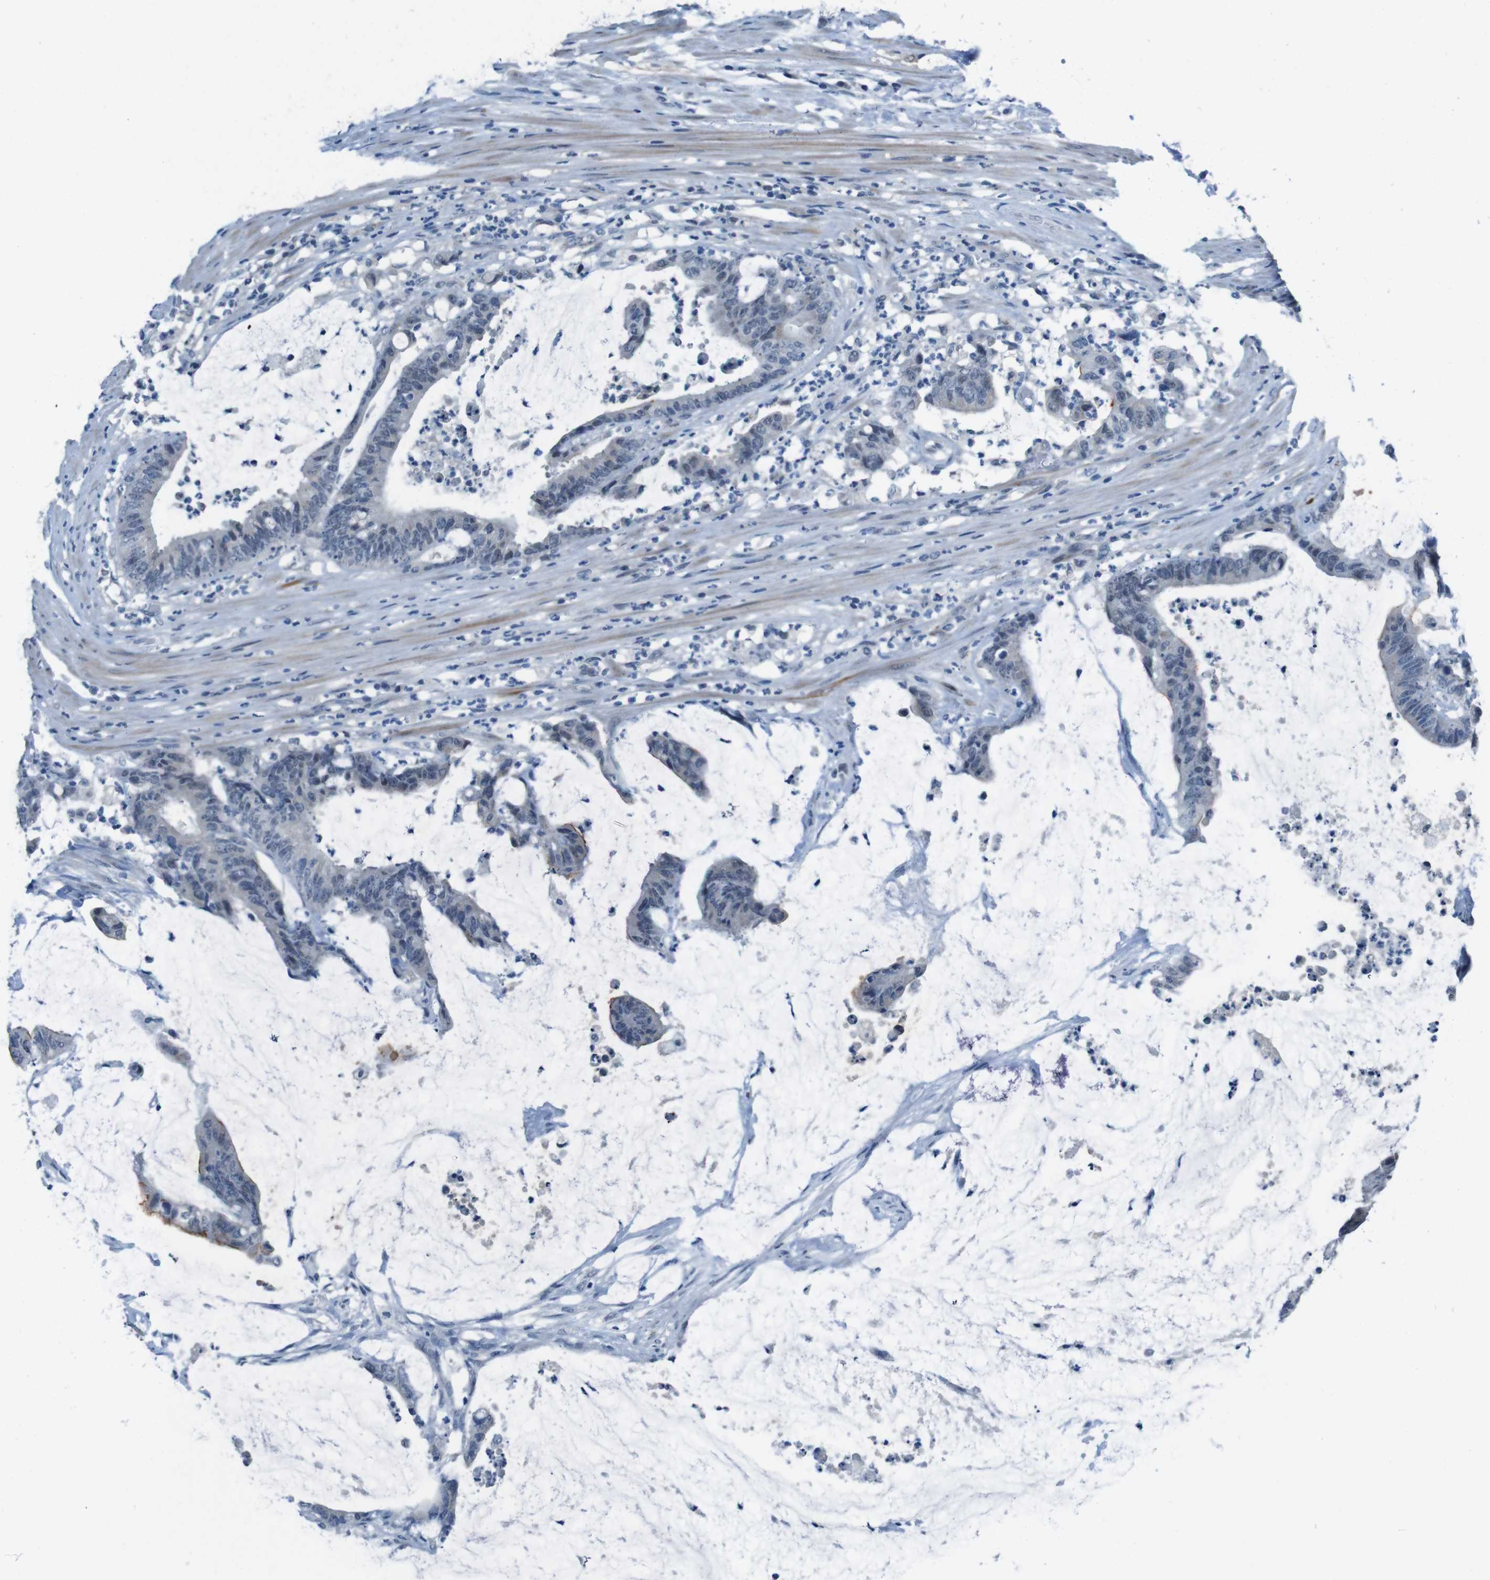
{"staining": {"intensity": "negative", "quantity": "none", "location": "none"}, "tissue": "colorectal cancer", "cell_type": "Tumor cells", "image_type": "cancer", "snomed": [{"axis": "morphology", "description": "Adenocarcinoma, NOS"}, {"axis": "topography", "description": "Rectum"}], "caption": "This is a histopathology image of IHC staining of colorectal cancer (adenocarcinoma), which shows no positivity in tumor cells.", "gene": "CDHR2", "patient": {"sex": "female", "age": 66}}